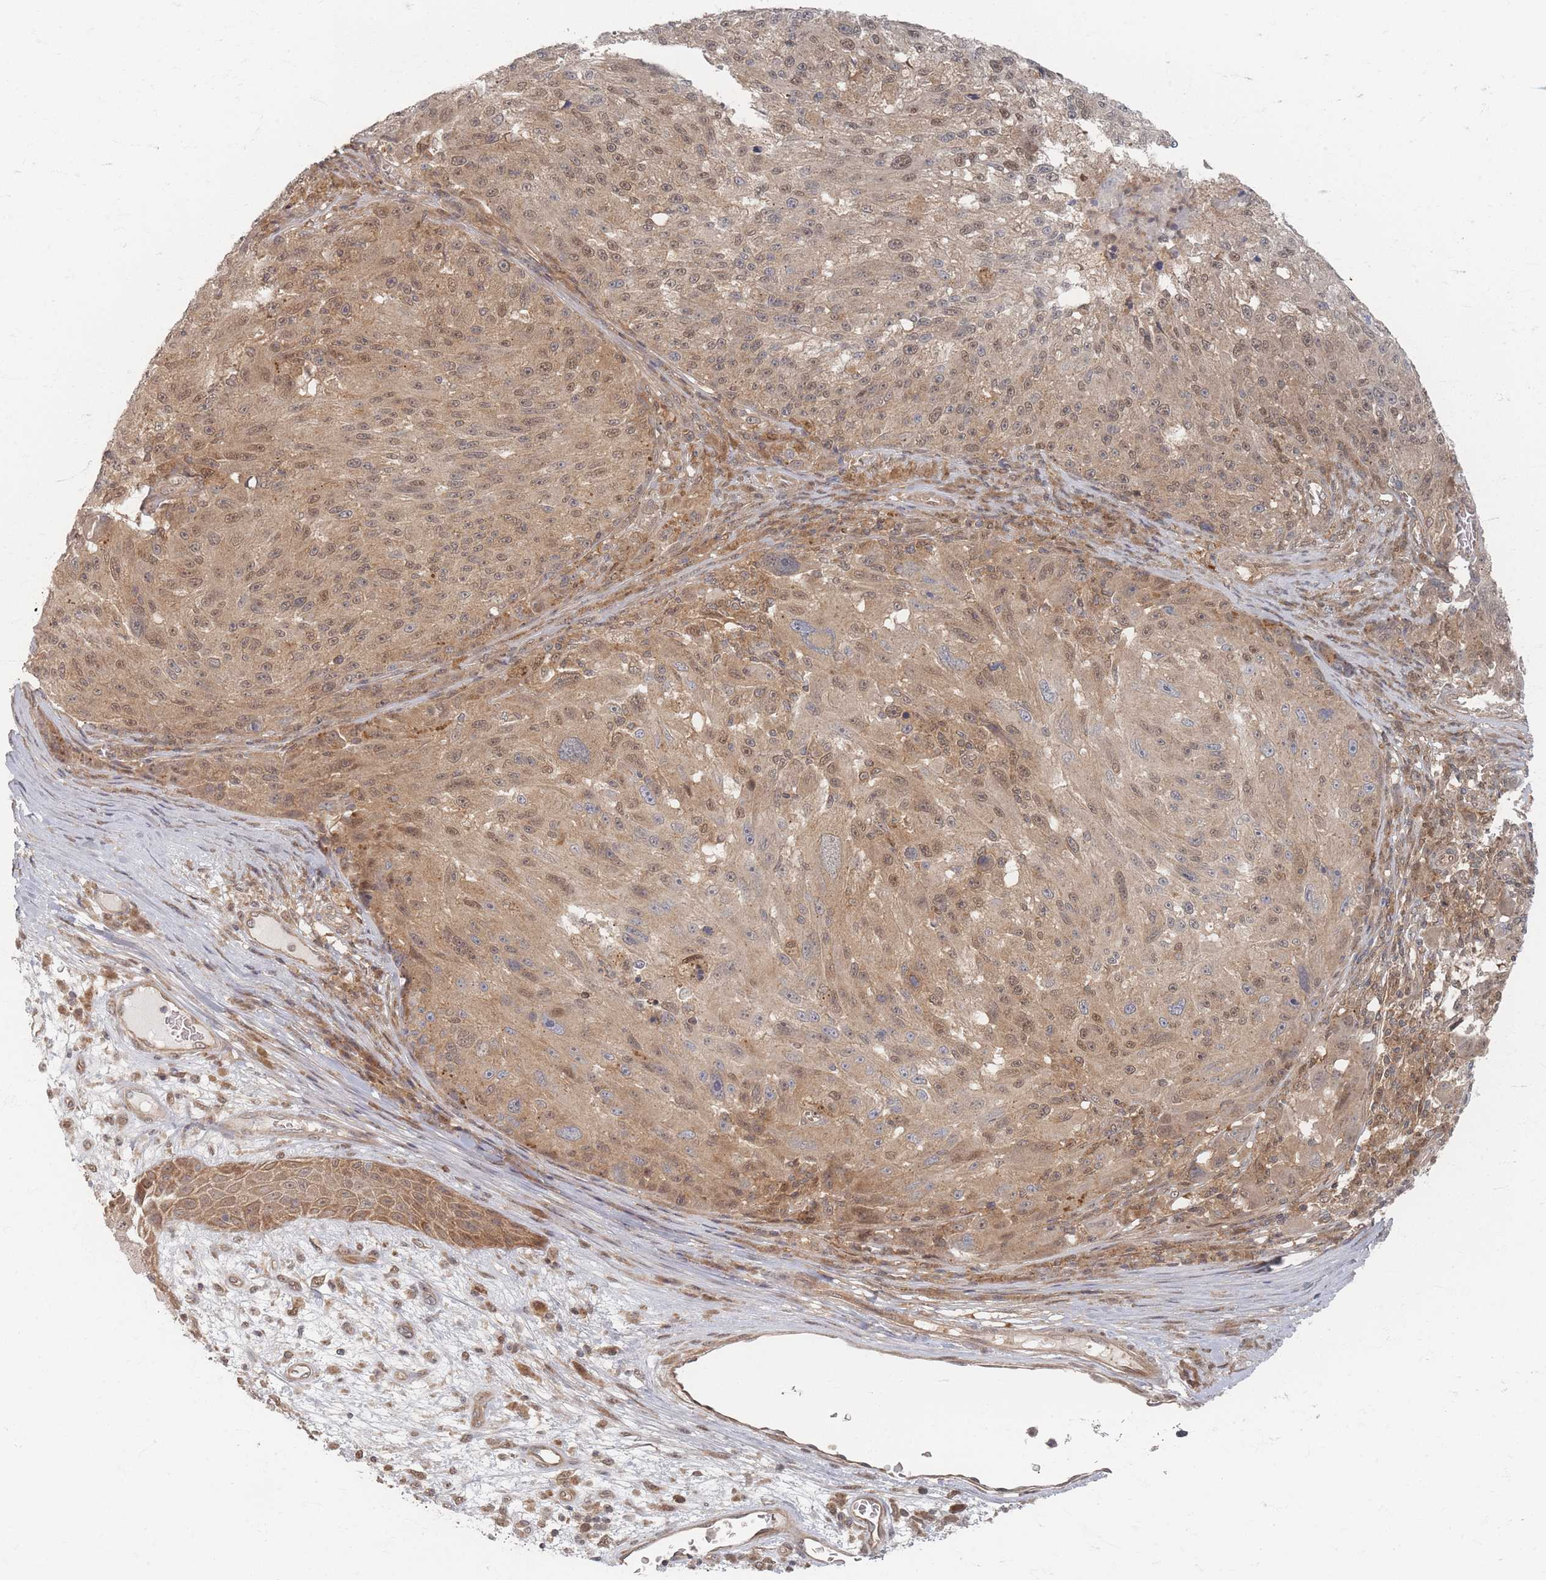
{"staining": {"intensity": "weak", "quantity": ">75%", "location": "cytoplasmic/membranous,nuclear"}, "tissue": "melanoma", "cell_type": "Tumor cells", "image_type": "cancer", "snomed": [{"axis": "morphology", "description": "Malignant melanoma, NOS"}, {"axis": "topography", "description": "Skin"}], "caption": "Immunohistochemistry (IHC) image of neoplastic tissue: human melanoma stained using immunohistochemistry (IHC) demonstrates low levels of weak protein expression localized specifically in the cytoplasmic/membranous and nuclear of tumor cells, appearing as a cytoplasmic/membranous and nuclear brown color.", "gene": "PSMD9", "patient": {"sex": "male", "age": 53}}